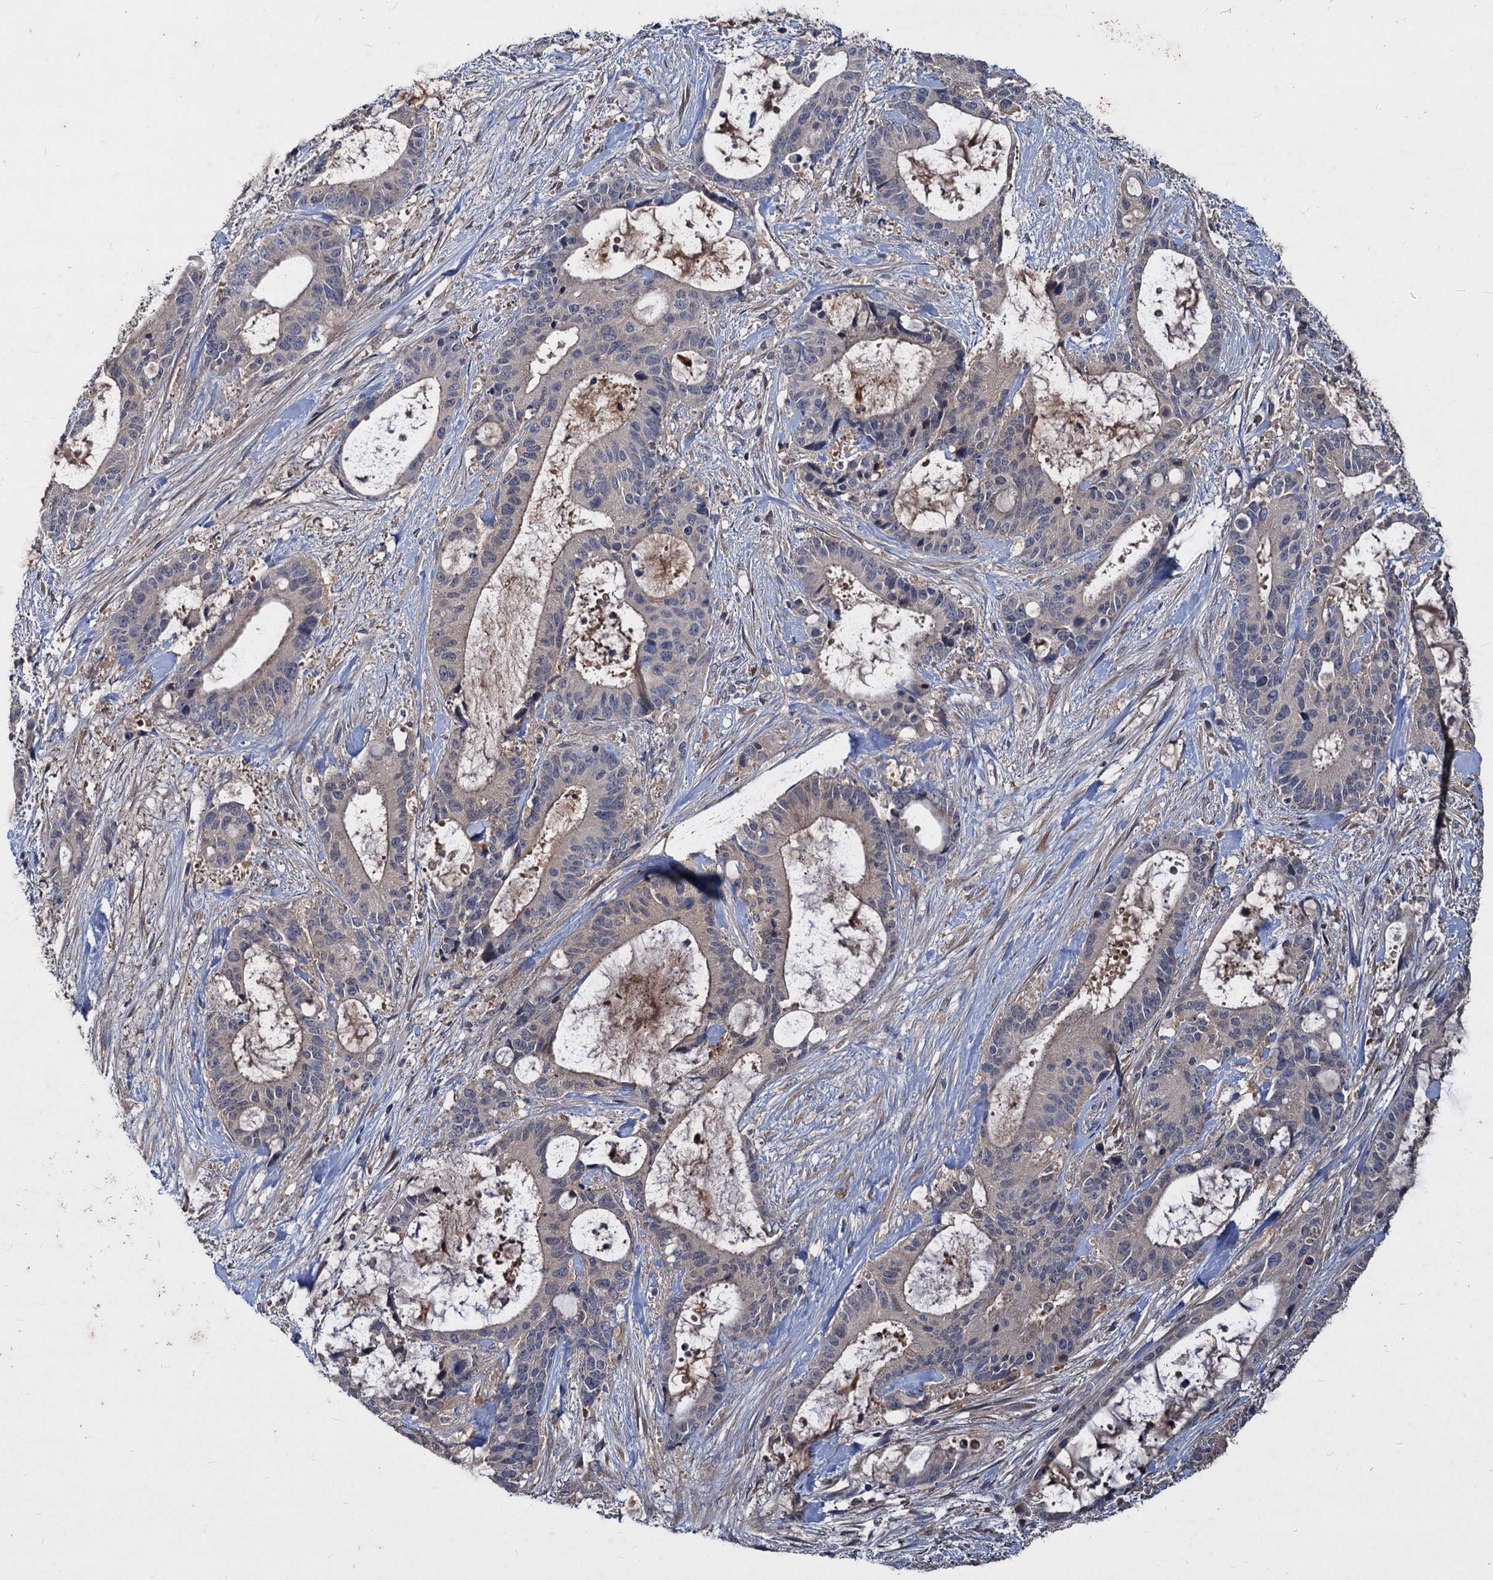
{"staining": {"intensity": "negative", "quantity": "none", "location": "none"}, "tissue": "liver cancer", "cell_type": "Tumor cells", "image_type": "cancer", "snomed": [{"axis": "morphology", "description": "Normal tissue, NOS"}, {"axis": "morphology", "description": "Cholangiocarcinoma"}, {"axis": "topography", "description": "Liver"}, {"axis": "topography", "description": "Peripheral nerve tissue"}], "caption": "A high-resolution image shows immunohistochemistry (IHC) staining of liver cholangiocarcinoma, which exhibits no significant expression in tumor cells.", "gene": "CCDC184", "patient": {"sex": "female", "age": 73}}